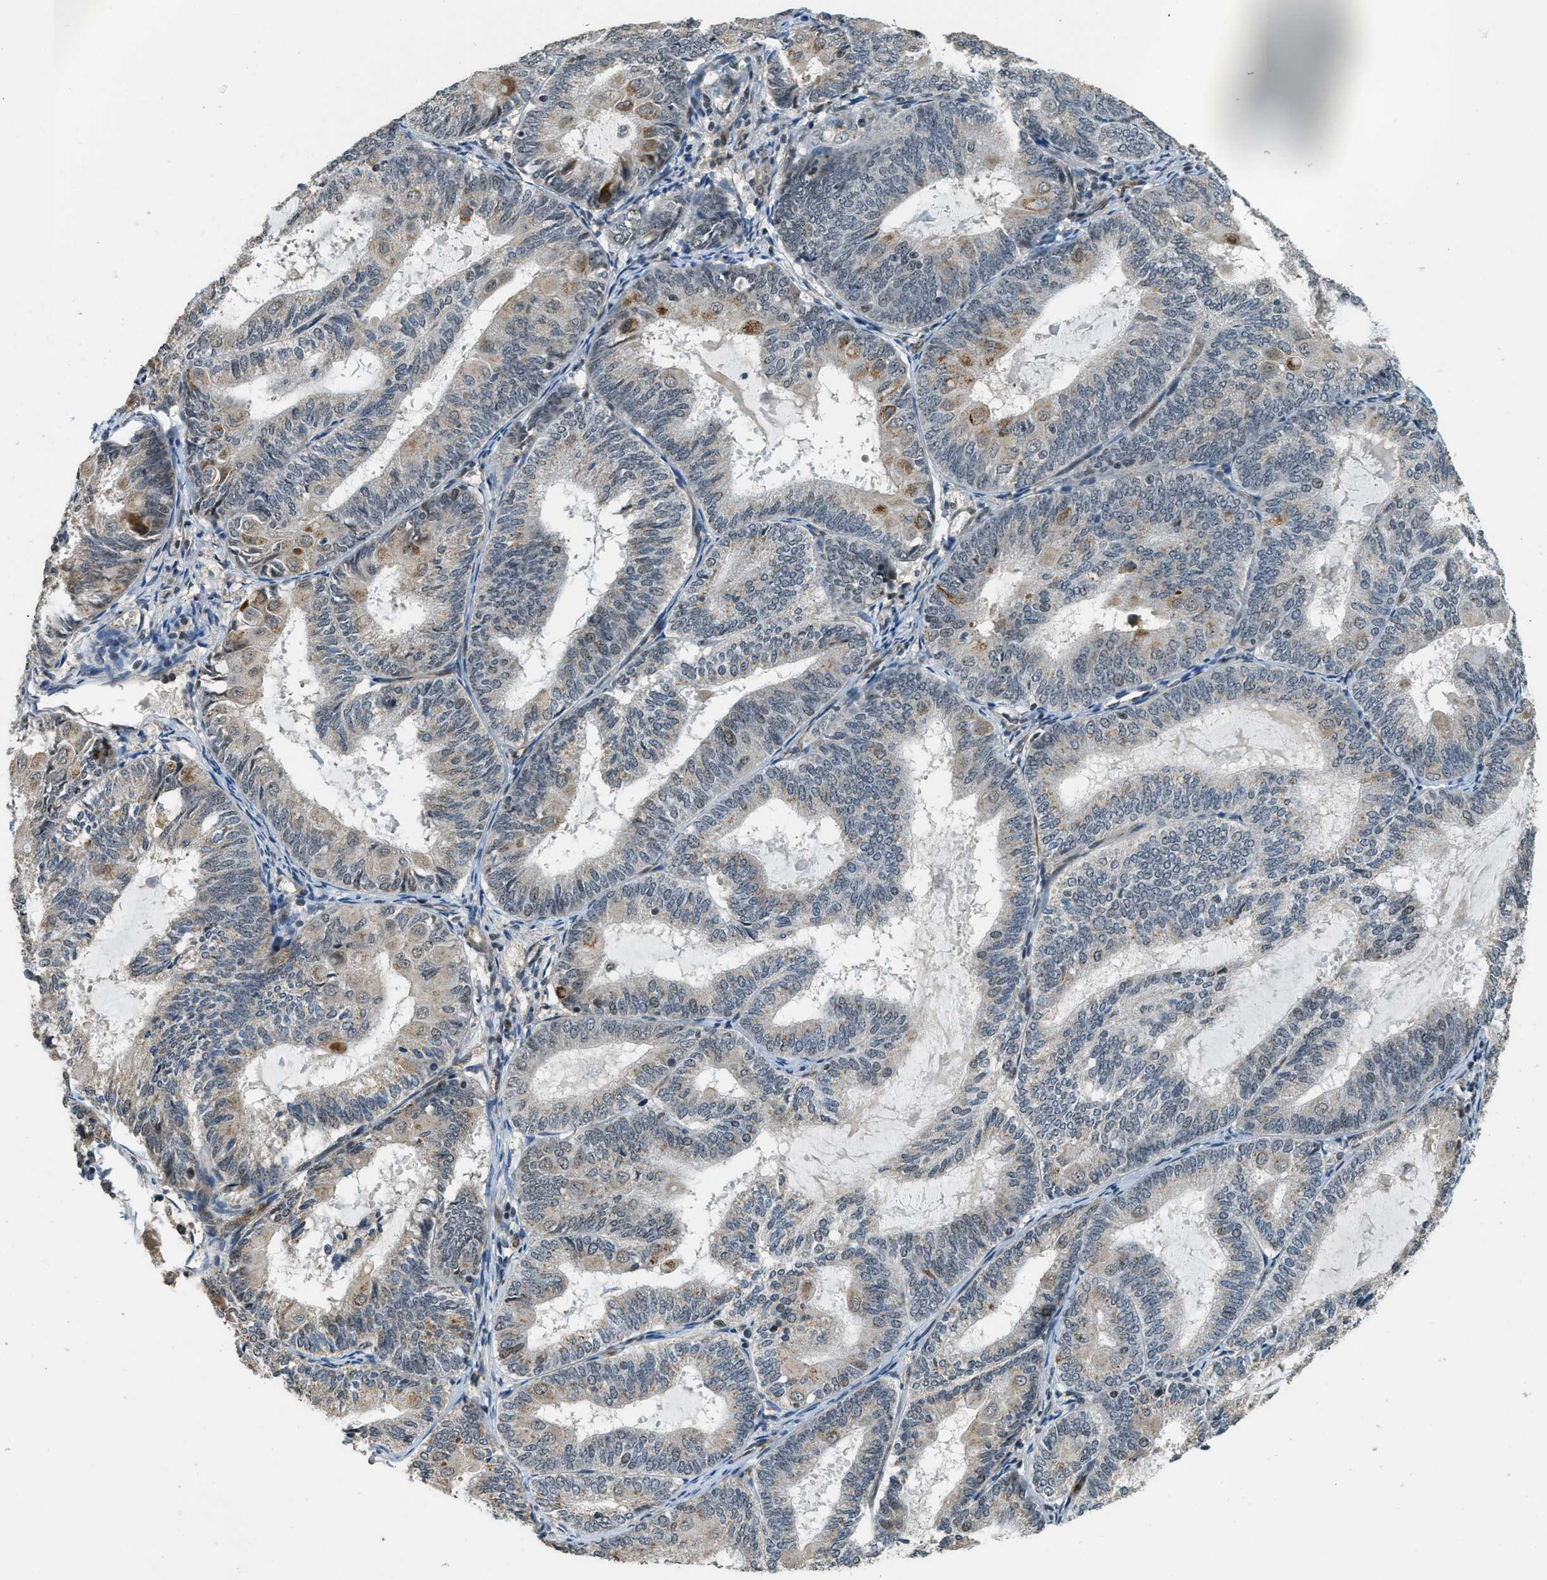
{"staining": {"intensity": "moderate", "quantity": "<25%", "location": "cytoplasmic/membranous"}, "tissue": "endometrial cancer", "cell_type": "Tumor cells", "image_type": "cancer", "snomed": [{"axis": "morphology", "description": "Adenocarcinoma, NOS"}, {"axis": "topography", "description": "Endometrium"}], "caption": "Approximately <25% of tumor cells in human endometrial cancer (adenocarcinoma) show moderate cytoplasmic/membranous protein staining as visualized by brown immunohistochemical staining.", "gene": "MED21", "patient": {"sex": "female", "age": 81}}